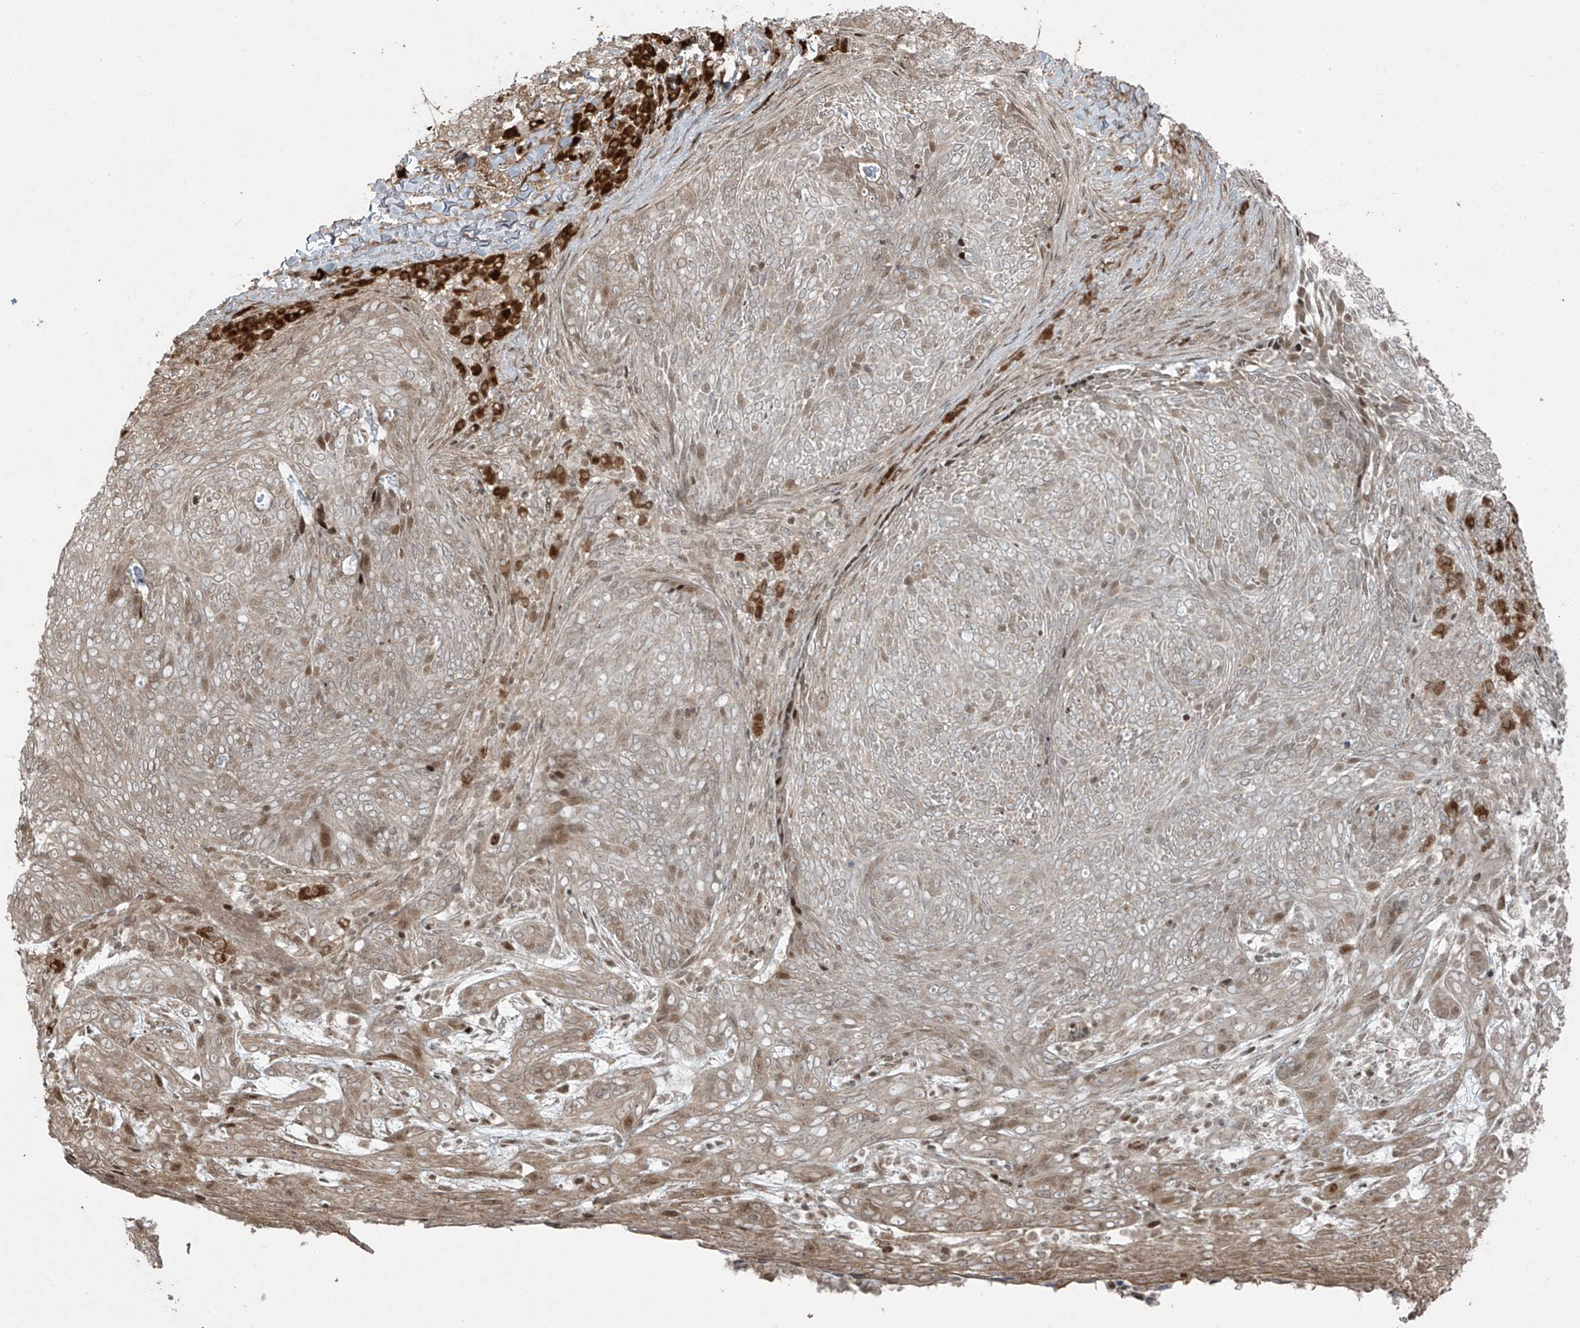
{"staining": {"intensity": "weak", "quantity": "<25%", "location": "nuclear"}, "tissue": "skin cancer", "cell_type": "Tumor cells", "image_type": "cancer", "snomed": [{"axis": "morphology", "description": "Basal cell carcinoma"}, {"axis": "topography", "description": "Skin"}], "caption": "Immunohistochemical staining of human skin cancer reveals no significant expression in tumor cells.", "gene": "TTC22", "patient": {"sex": "male", "age": 85}}